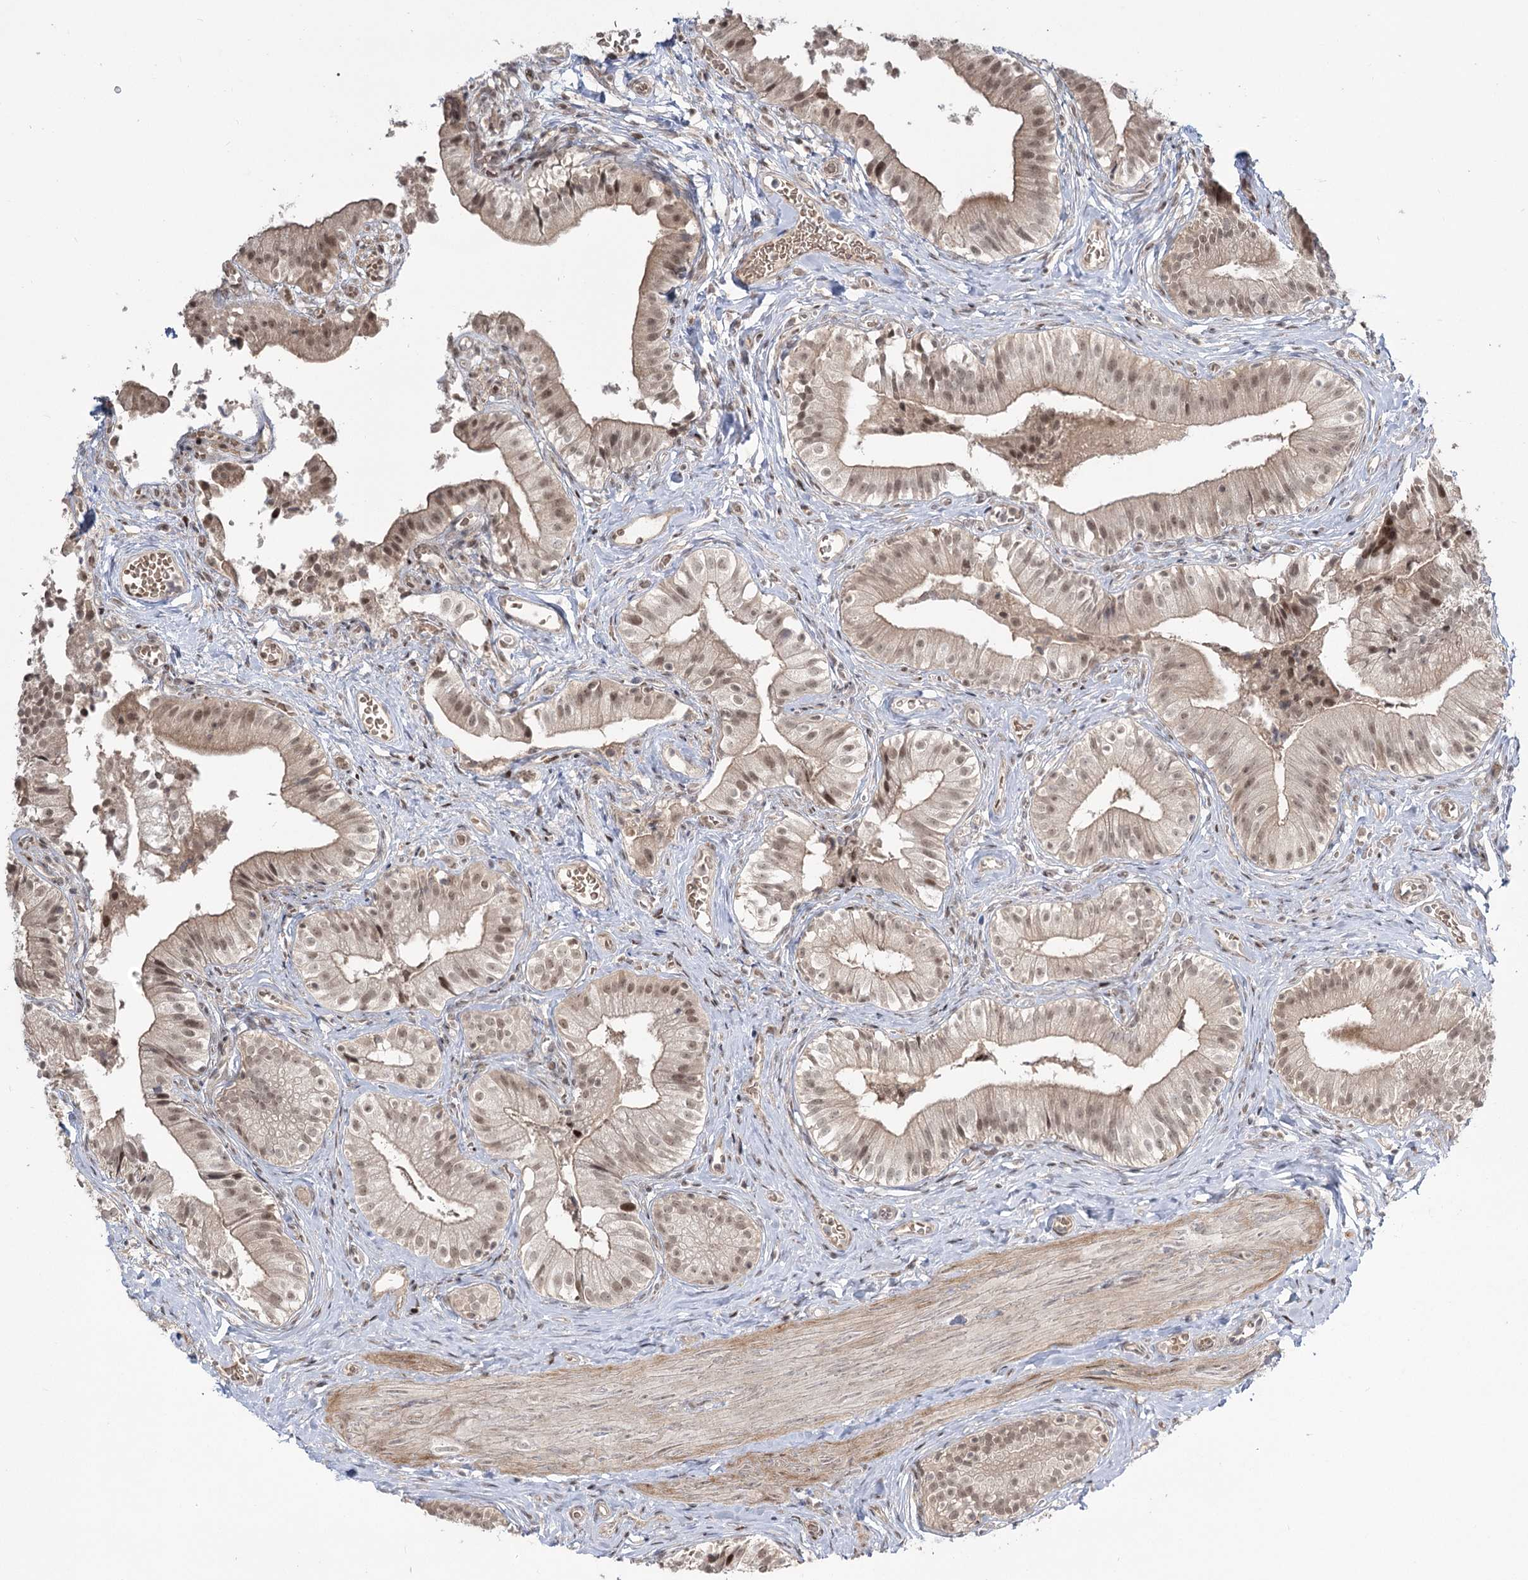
{"staining": {"intensity": "moderate", "quantity": ">75%", "location": "cytoplasmic/membranous,nuclear"}, "tissue": "gallbladder", "cell_type": "Glandular cells", "image_type": "normal", "snomed": [{"axis": "morphology", "description": "Normal tissue, NOS"}, {"axis": "topography", "description": "Gallbladder"}], "caption": "An immunohistochemistry (IHC) micrograph of benign tissue is shown. Protein staining in brown shows moderate cytoplasmic/membranous,nuclear positivity in gallbladder within glandular cells. Nuclei are stained in blue.", "gene": "HELQ", "patient": {"sex": "female", "age": 47}}